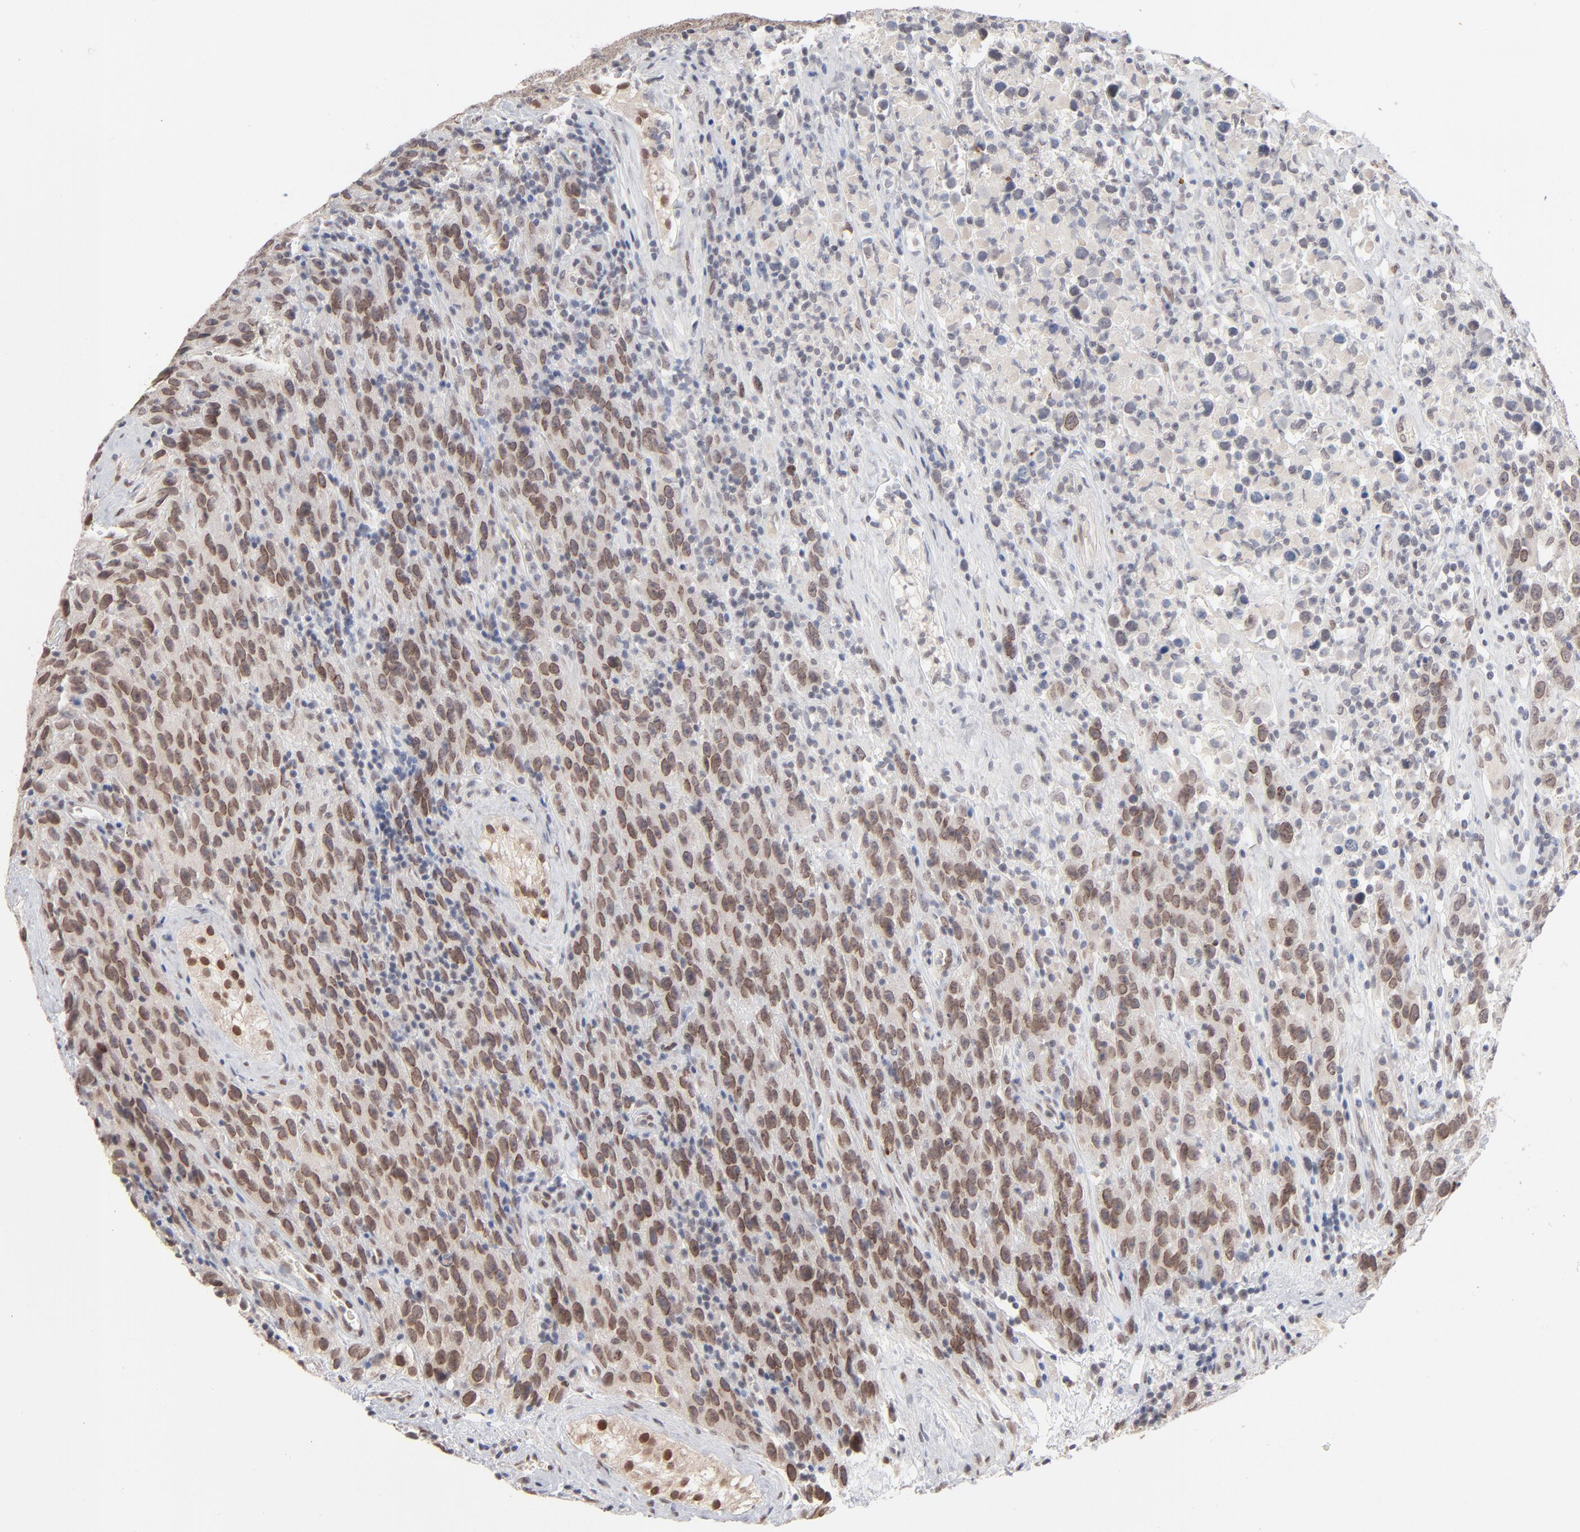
{"staining": {"intensity": "weak", "quantity": ">75%", "location": "cytoplasmic/membranous,nuclear"}, "tissue": "testis cancer", "cell_type": "Tumor cells", "image_type": "cancer", "snomed": [{"axis": "morphology", "description": "Seminoma, NOS"}, {"axis": "topography", "description": "Testis"}], "caption": "A high-resolution photomicrograph shows immunohistochemistry staining of testis cancer (seminoma), which exhibits weak cytoplasmic/membranous and nuclear positivity in about >75% of tumor cells.", "gene": "MBIP", "patient": {"sex": "male", "age": 52}}